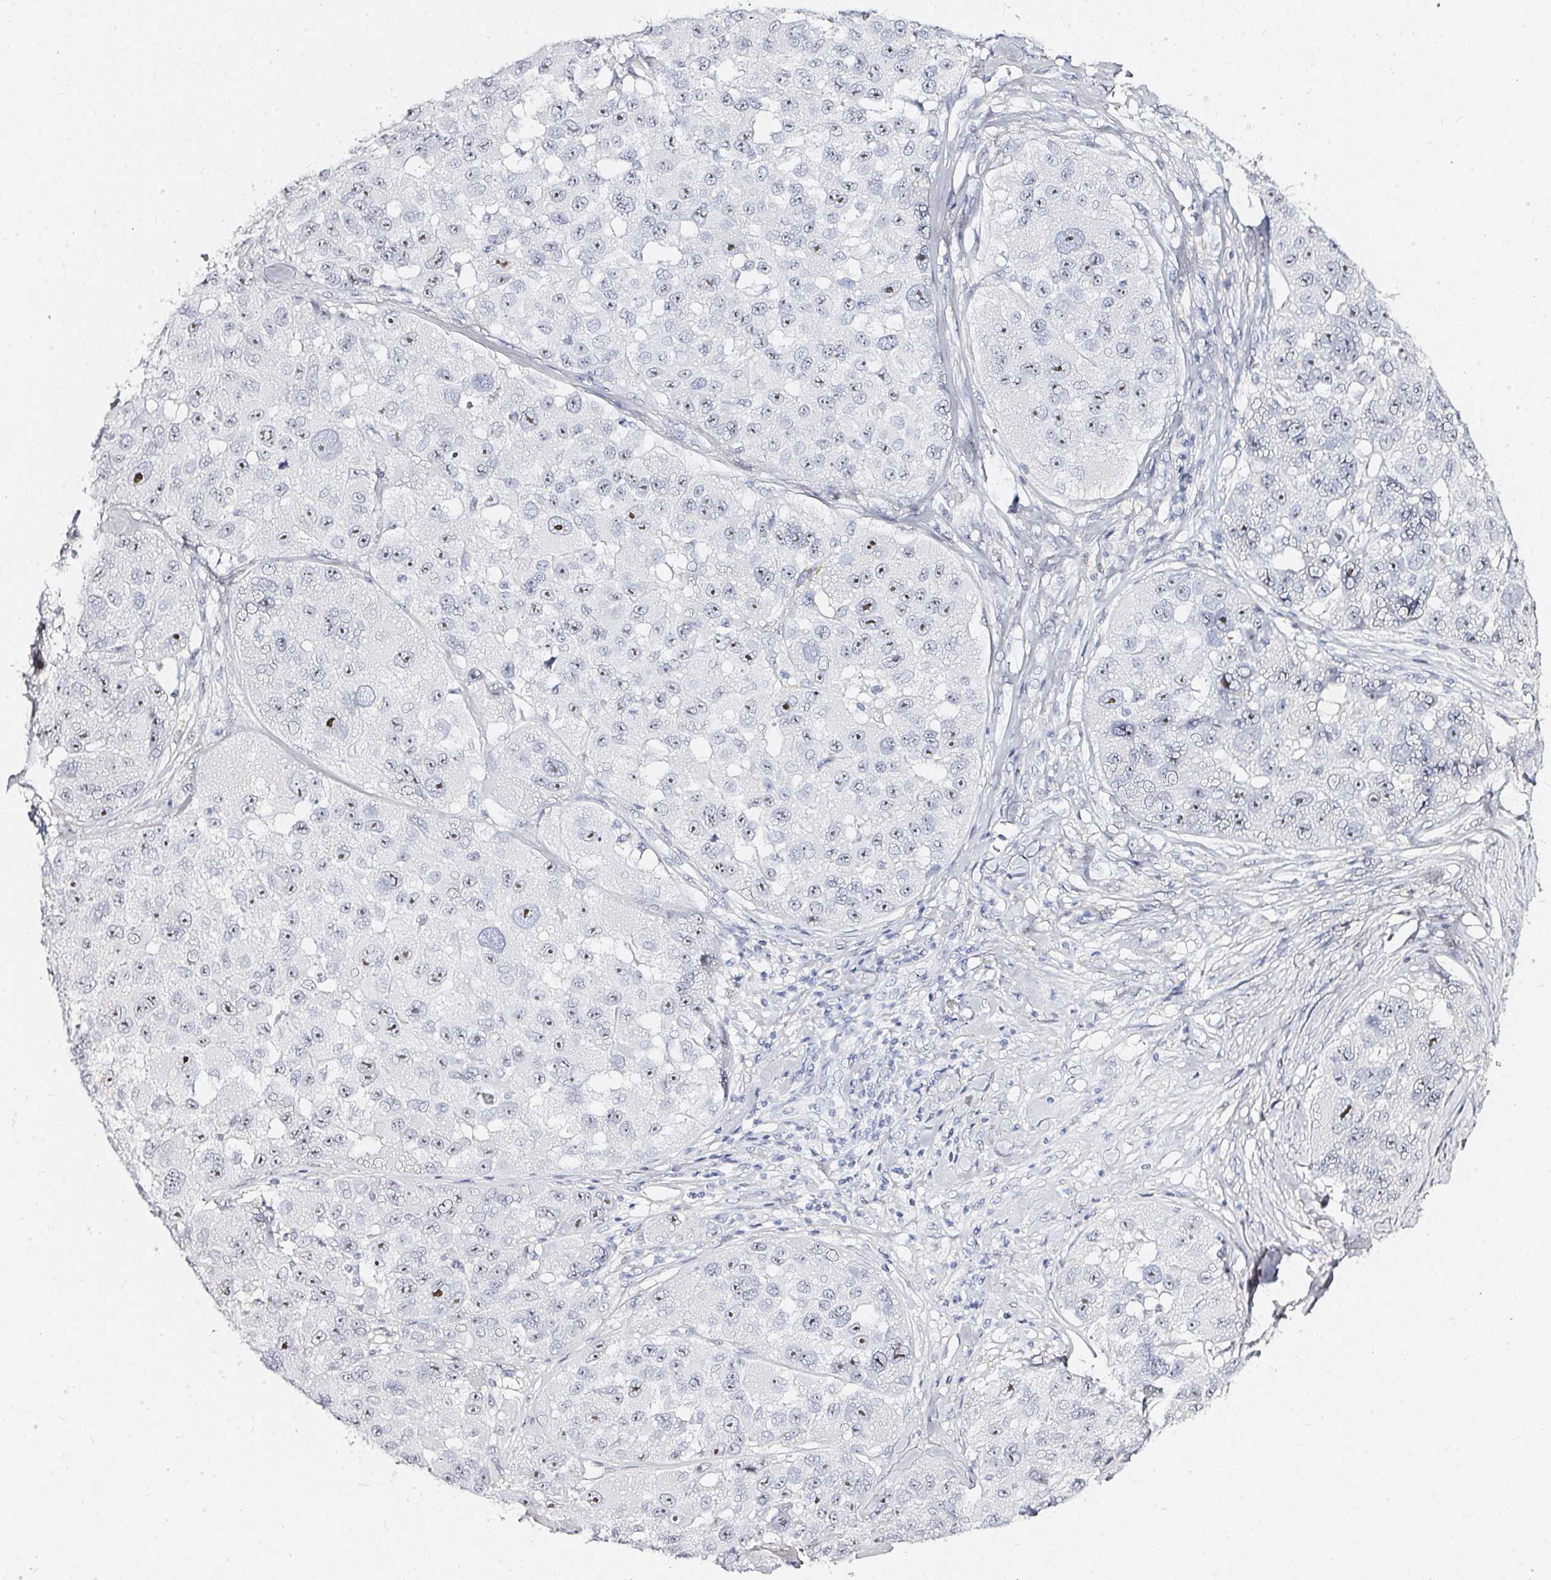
{"staining": {"intensity": "moderate", "quantity": "25%-75%", "location": "nuclear"}, "tissue": "melanoma", "cell_type": "Tumor cells", "image_type": "cancer", "snomed": [{"axis": "morphology", "description": "Malignant melanoma, NOS"}, {"axis": "topography", "description": "Skin"}], "caption": "Immunohistochemistry of malignant melanoma reveals medium levels of moderate nuclear expression in about 25%-75% of tumor cells.", "gene": "ACAN", "patient": {"sex": "female", "age": 66}}